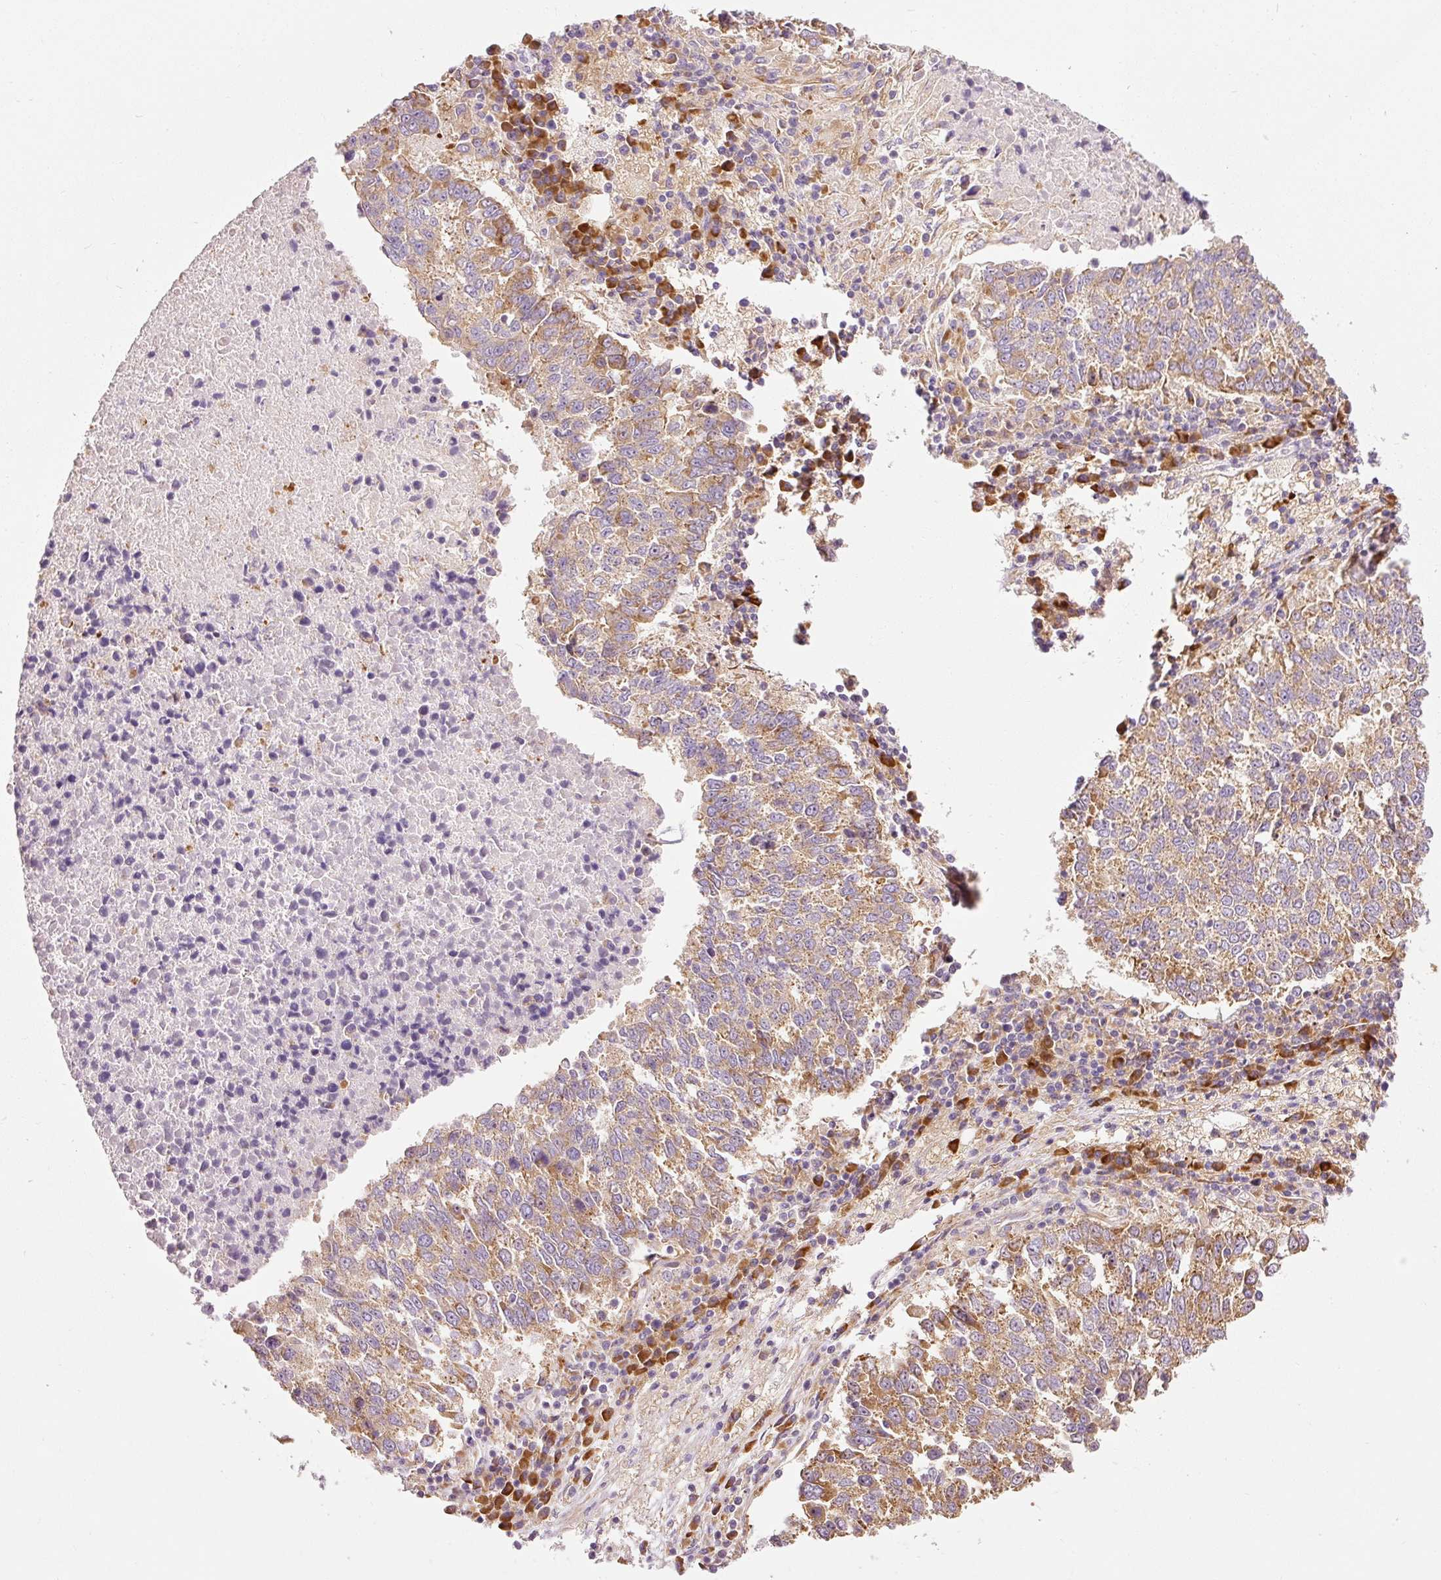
{"staining": {"intensity": "moderate", "quantity": ">75%", "location": "cytoplasmic/membranous"}, "tissue": "lung cancer", "cell_type": "Tumor cells", "image_type": "cancer", "snomed": [{"axis": "morphology", "description": "Squamous cell carcinoma, NOS"}, {"axis": "topography", "description": "Lung"}], "caption": "DAB (3,3'-diaminobenzidine) immunohistochemical staining of human lung cancer (squamous cell carcinoma) displays moderate cytoplasmic/membranous protein expression in about >75% of tumor cells.", "gene": "RPL10A", "patient": {"sex": "male", "age": 73}}